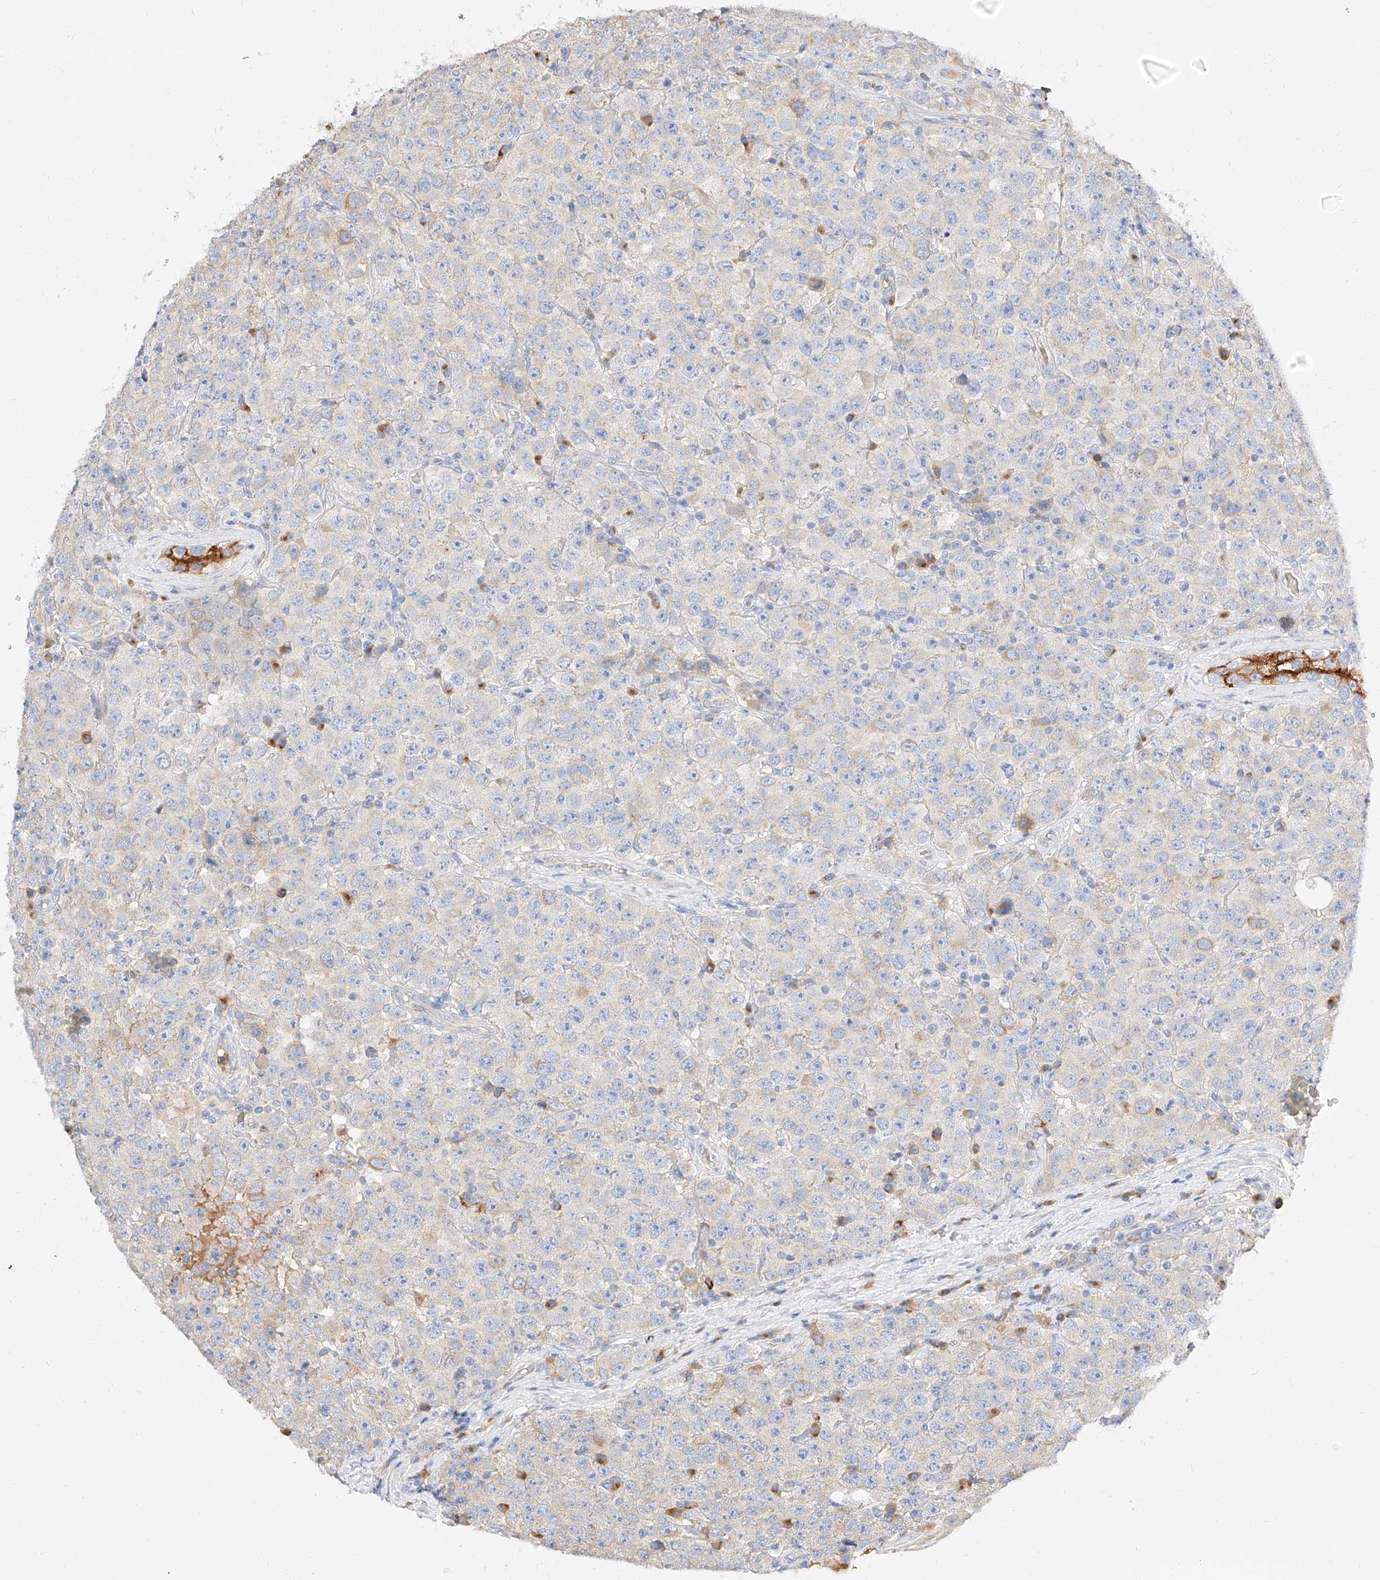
{"staining": {"intensity": "negative", "quantity": "none", "location": "none"}, "tissue": "testis cancer", "cell_type": "Tumor cells", "image_type": "cancer", "snomed": [{"axis": "morphology", "description": "Seminoma, NOS"}, {"axis": "topography", "description": "Testis"}], "caption": "High magnification brightfield microscopy of seminoma (testis) stained with DAB (brown) and counterstained with hematoxylin (blue): tumor cells show no significant staining.", "gene": "MAP7", "patient": {"sex": "male", "age": 28}}